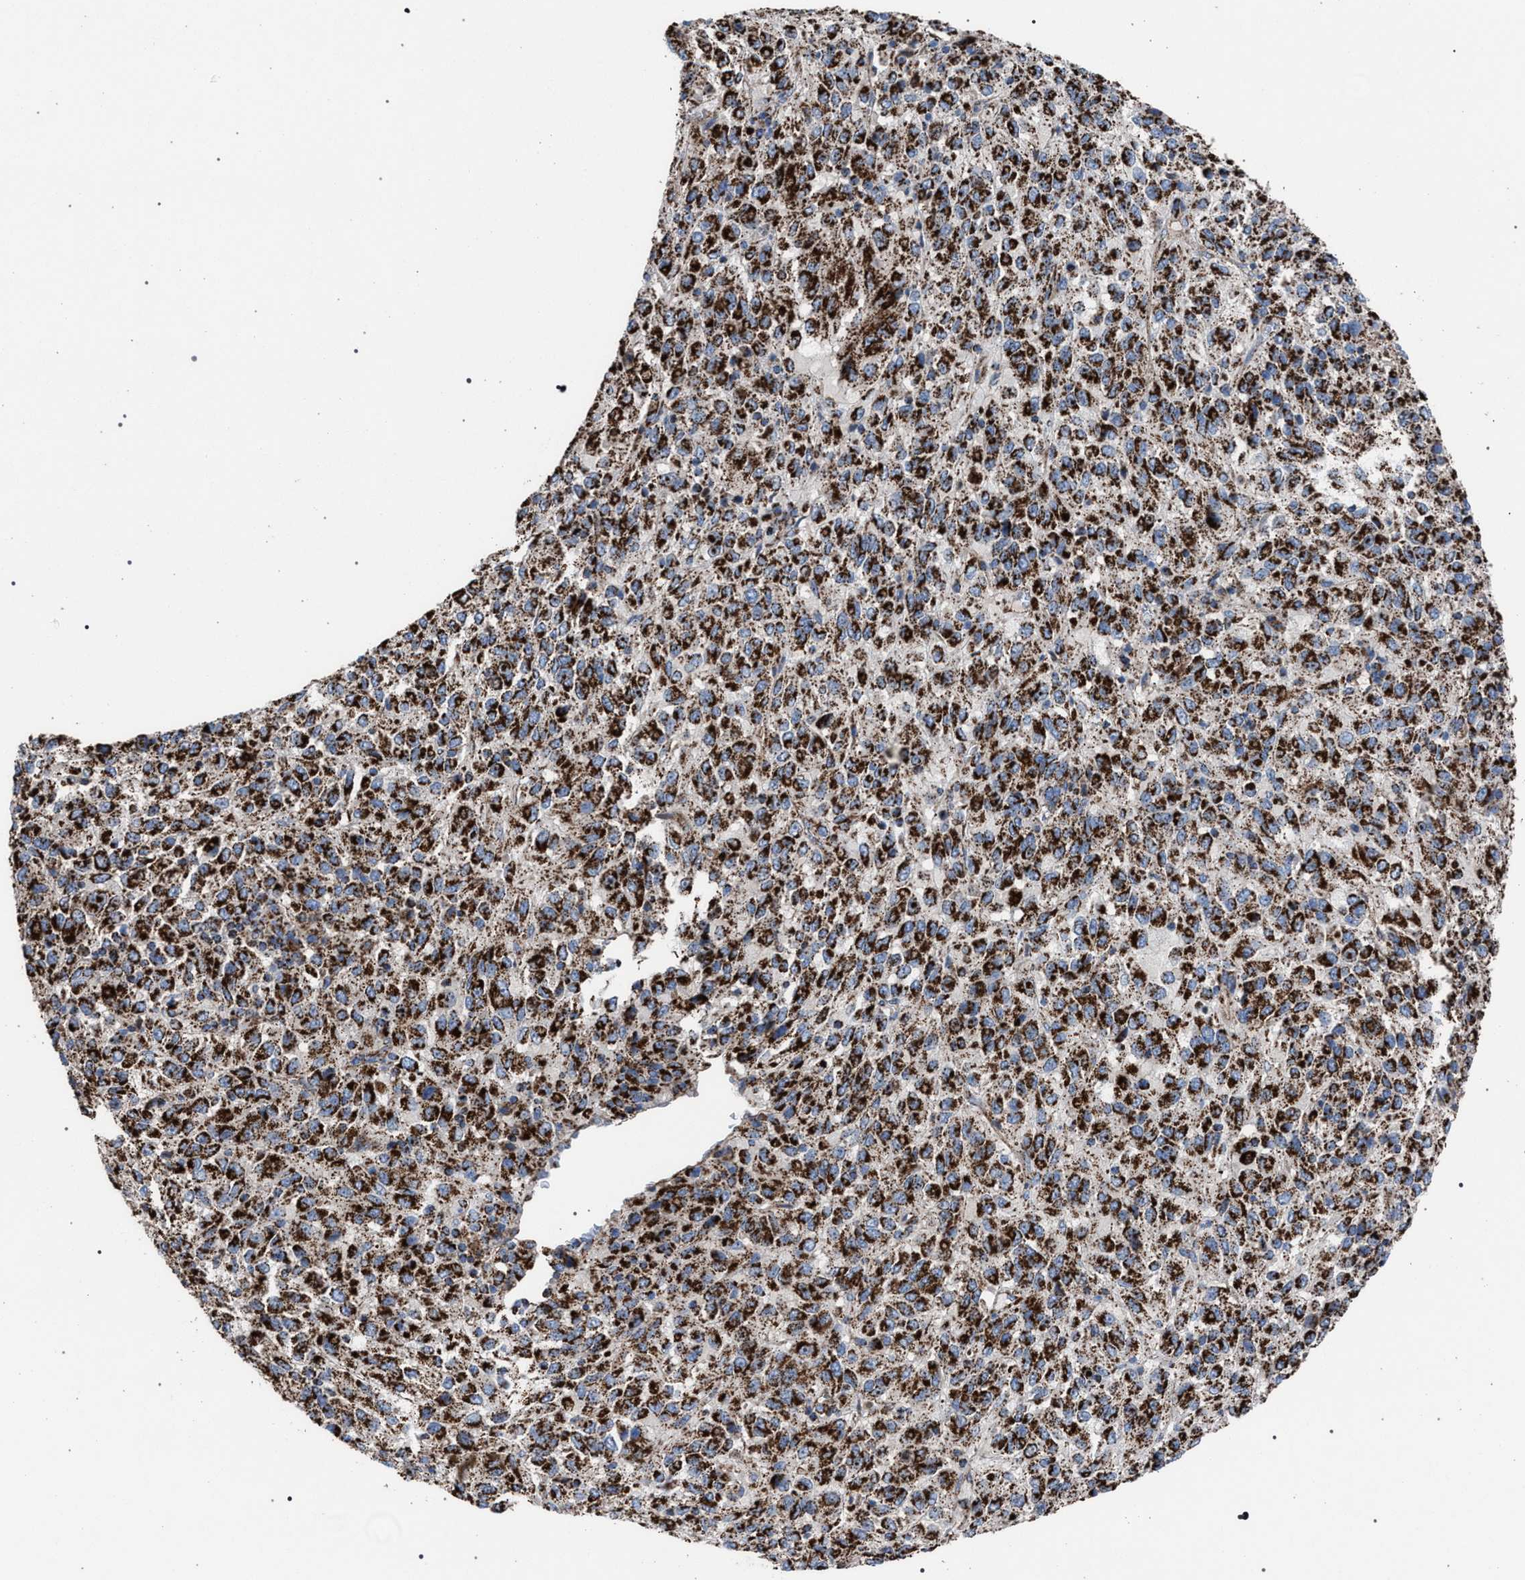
{"staining": {"intensity": "strong", "quantity": ">75%", "location": "cytoplasmic/membranous"}, "tissue": "melanoma", "cell_type": "Tumor cells", "image_type": "cancer", "snomed": [{"axis": "morphology", "description": "Malignant melanoma, Metastatic site"}, {"axis": "topography", "description": "Lung"}], "caption": "Malignant melanoma (metastatic site) tissue shows strong cytoplasmic/membranous positivity in about >75% of tumor cells", "gene": "VPS13A", "patient": {"sex": "male", "age": 64}}